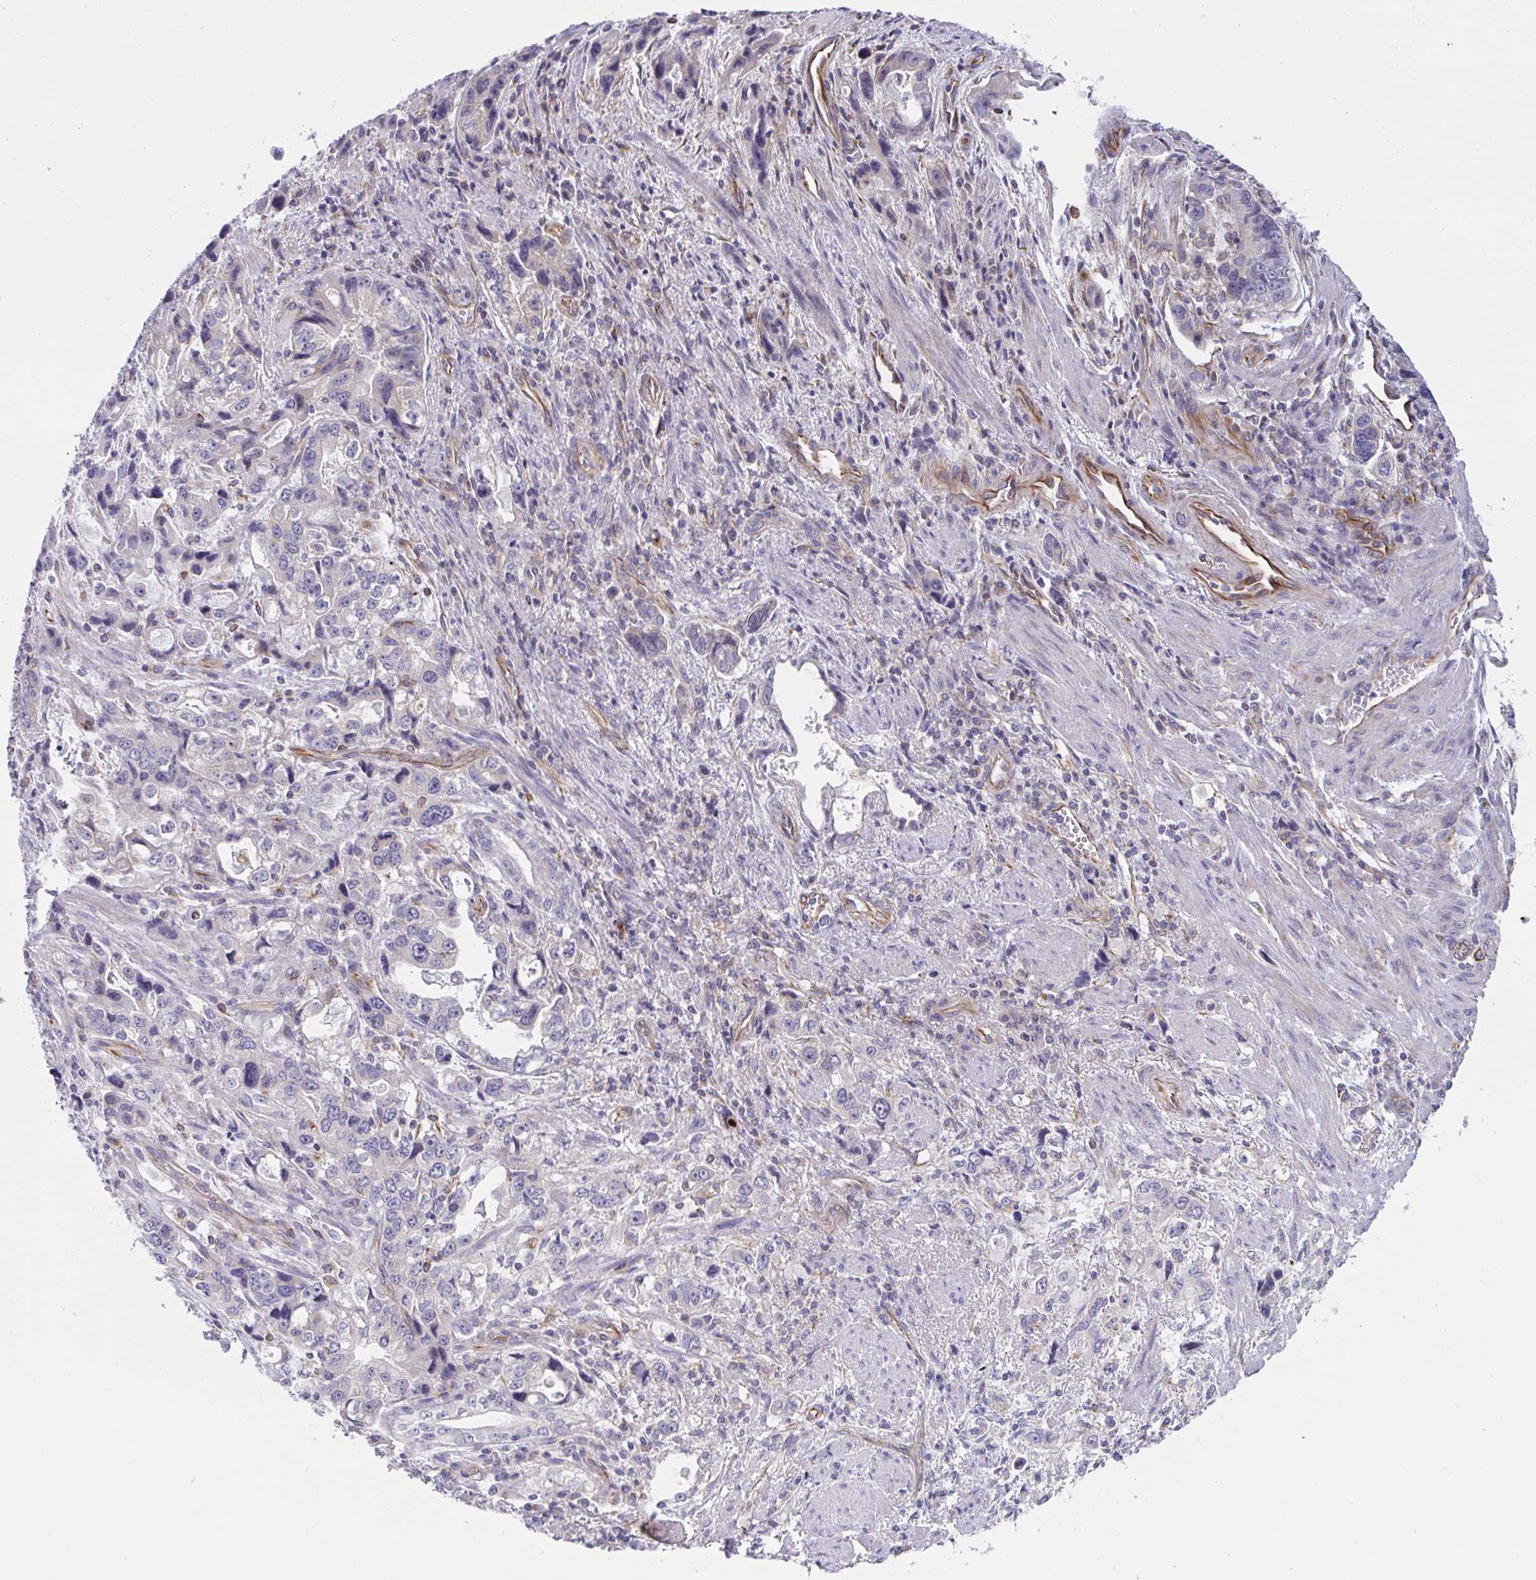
{"staining": {"intensity": "negative", "quantity": "none", "location": "none"}, "tissue": "stomach cancer", "cell_type": "Tumor cells", "image_type": "cancer", "snomed": [{"axis": "morphology", "description": "Adenocarcinoma, NOS"}, {"axis": "topography", "description": "Stomach, lower"}], "caption": "Human stomach cancer (adenocarcinoma) stained for a protein using immunohistochemistry shows no staining in tumor cells.", "gene": "DCBLD1", "patient": {"sex": "female", "age": 93}}